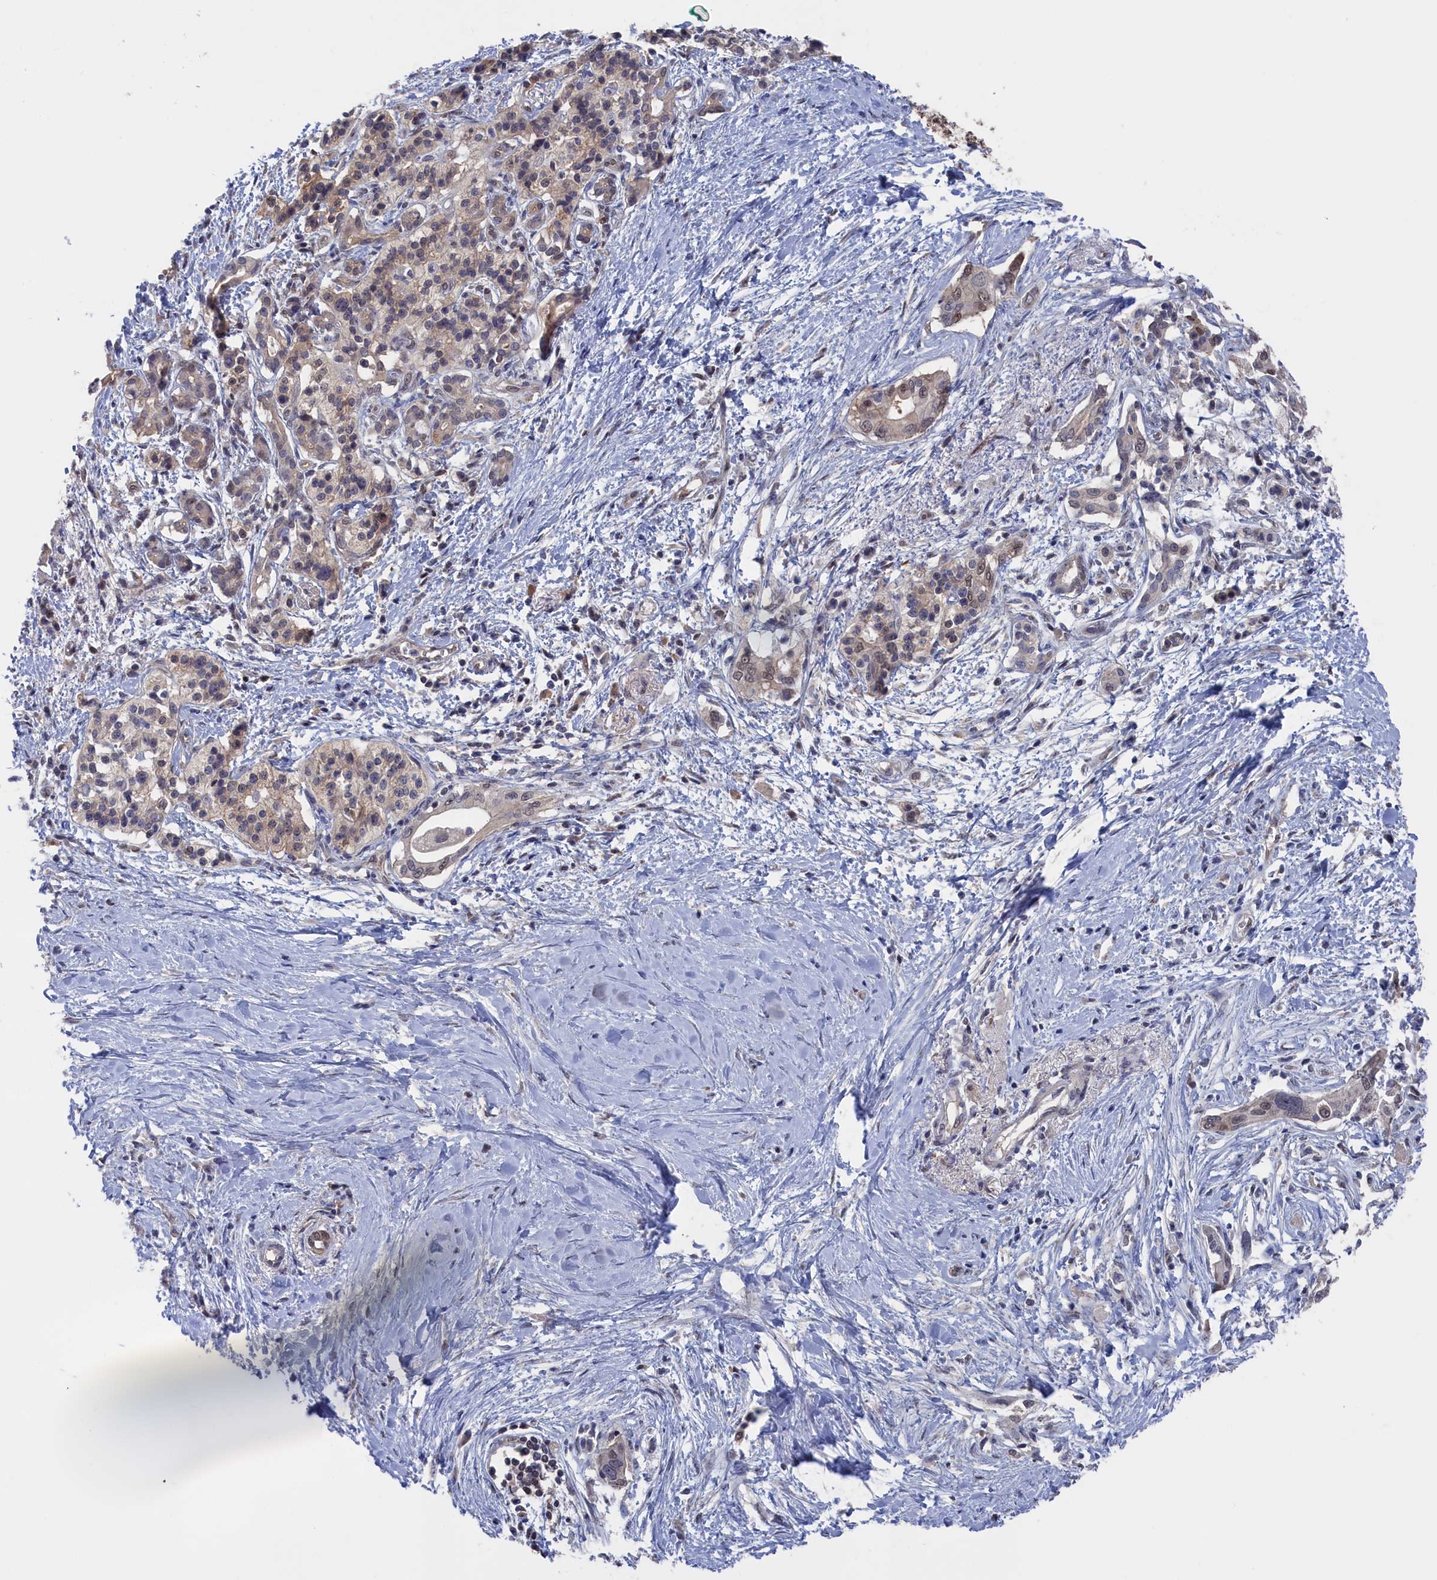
{"staining": {"intensity": "weak", "quantity": "25%-75%", "location": "nuclear"}, "tissue": "pancreatic cancer", "cell_type": "Tumor cells", "image_type": "cancer", "snomed": [{"axis": "morphology", "description": "Normal tissue, NOS"}, {"axis": "morphology", "description": "Adenocarcinoma, NOS"}, {"axis": "topography", "description": "Pancreas"}, {"axis": "topography", "description": "Peripheral nerve tissue"}], "caption": "Human pancreatic cancer stained with a protein marker exhibits weak staining in tumor cells.", "gene": "NUTF2", "patient": {"sex": "male", "age": 59}}